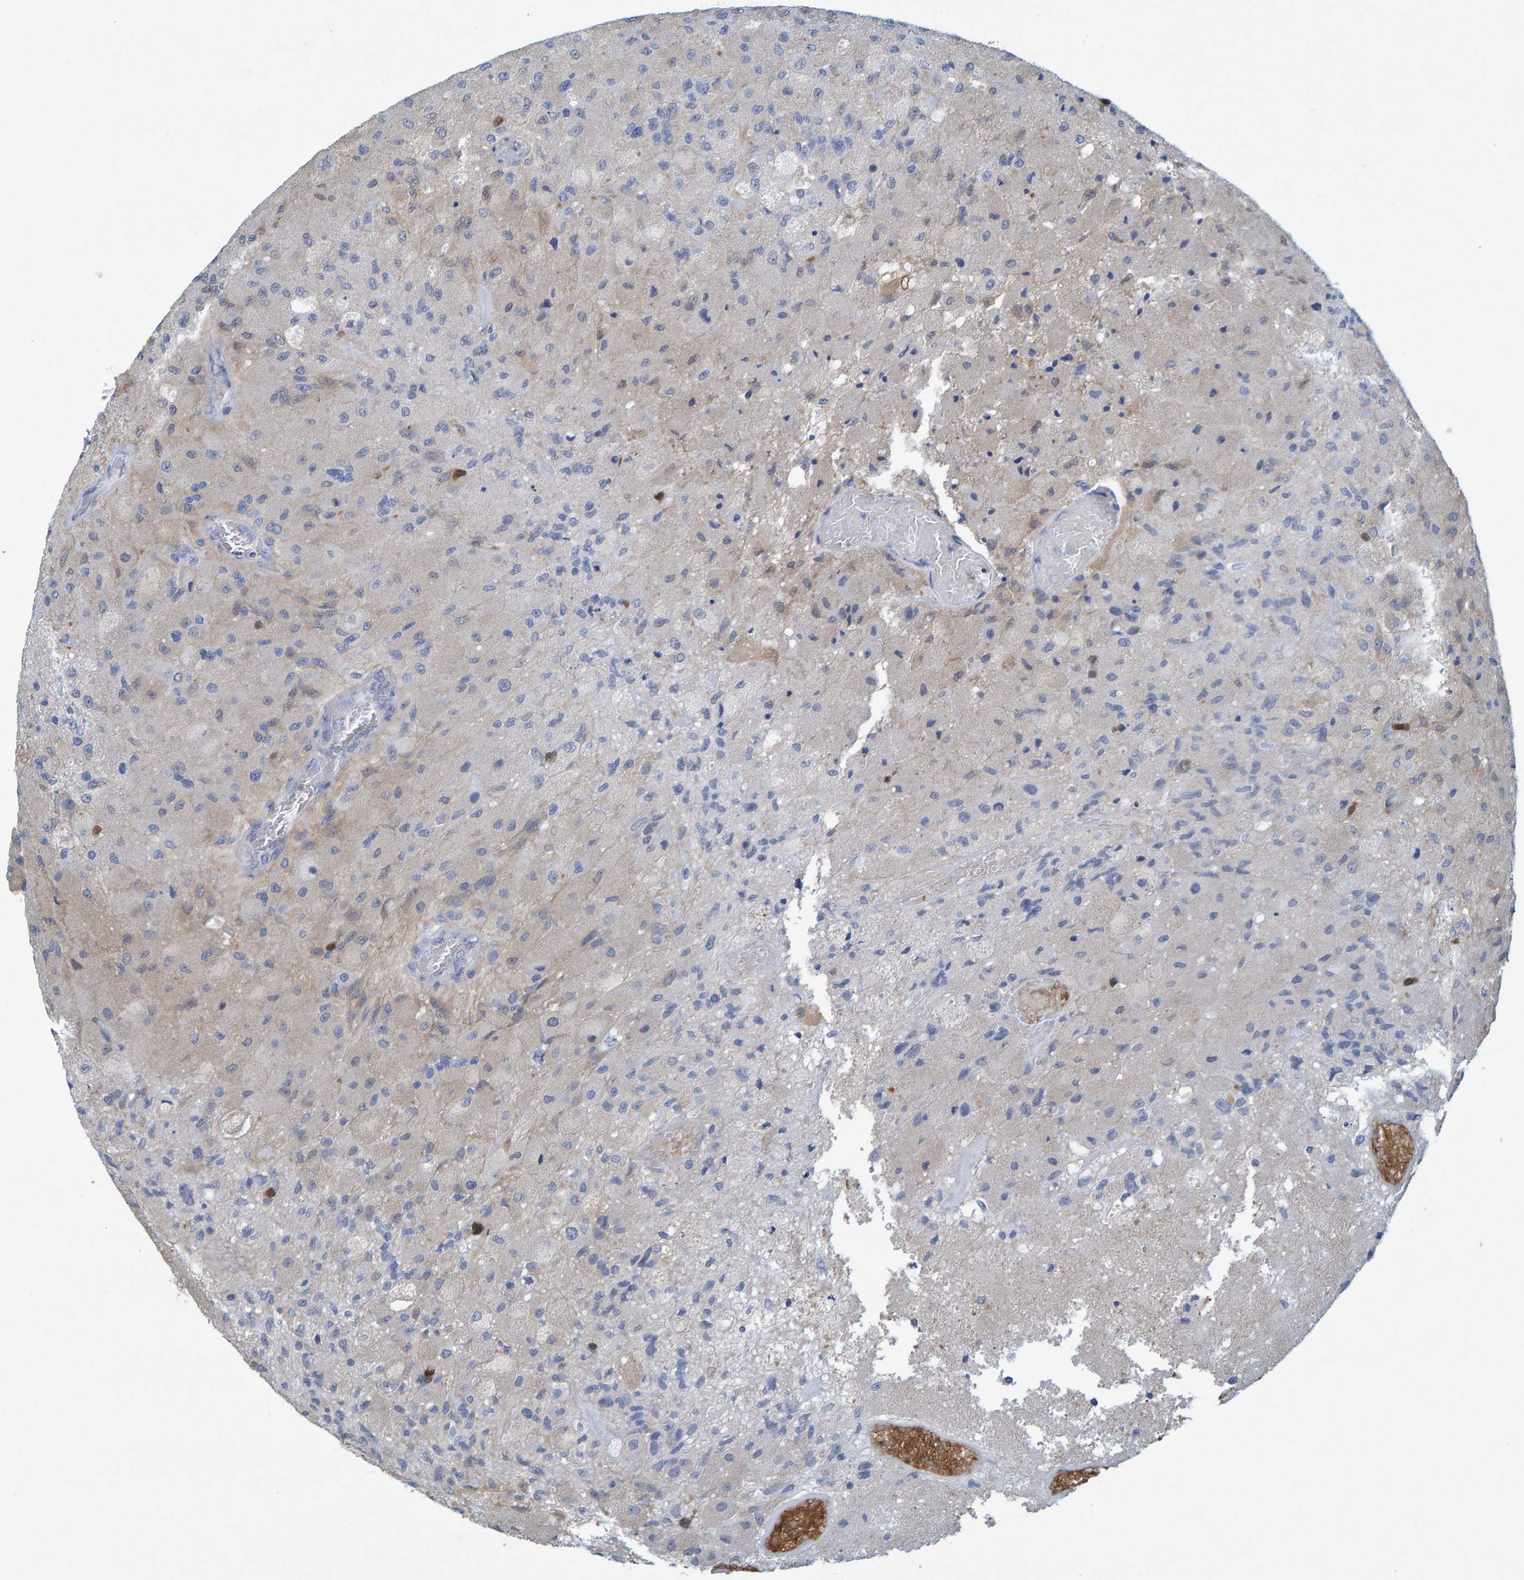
{"staining": {"intensity": "negative", "quantity": "none", "location": "none"}, "tissue": "glioma", "cell_type": "Tumor cells", "image_type": "cancer", "snomed": [{"axis": "morphology", "description": "Normal tissue, NOS"}, {"axis": "morphology", "description": "Glioma, malignant, High grade"}, {"axis": "topography", "description": "Cerebral cortex"}], "caption": "Immunohistochemistry (IHC) image of malignant high-grade glioma stained for a protein (brown), which reveals no positivity in tumor cells.", "gene": "ALAD", "patient": {"sex": "male", "age": 77}}